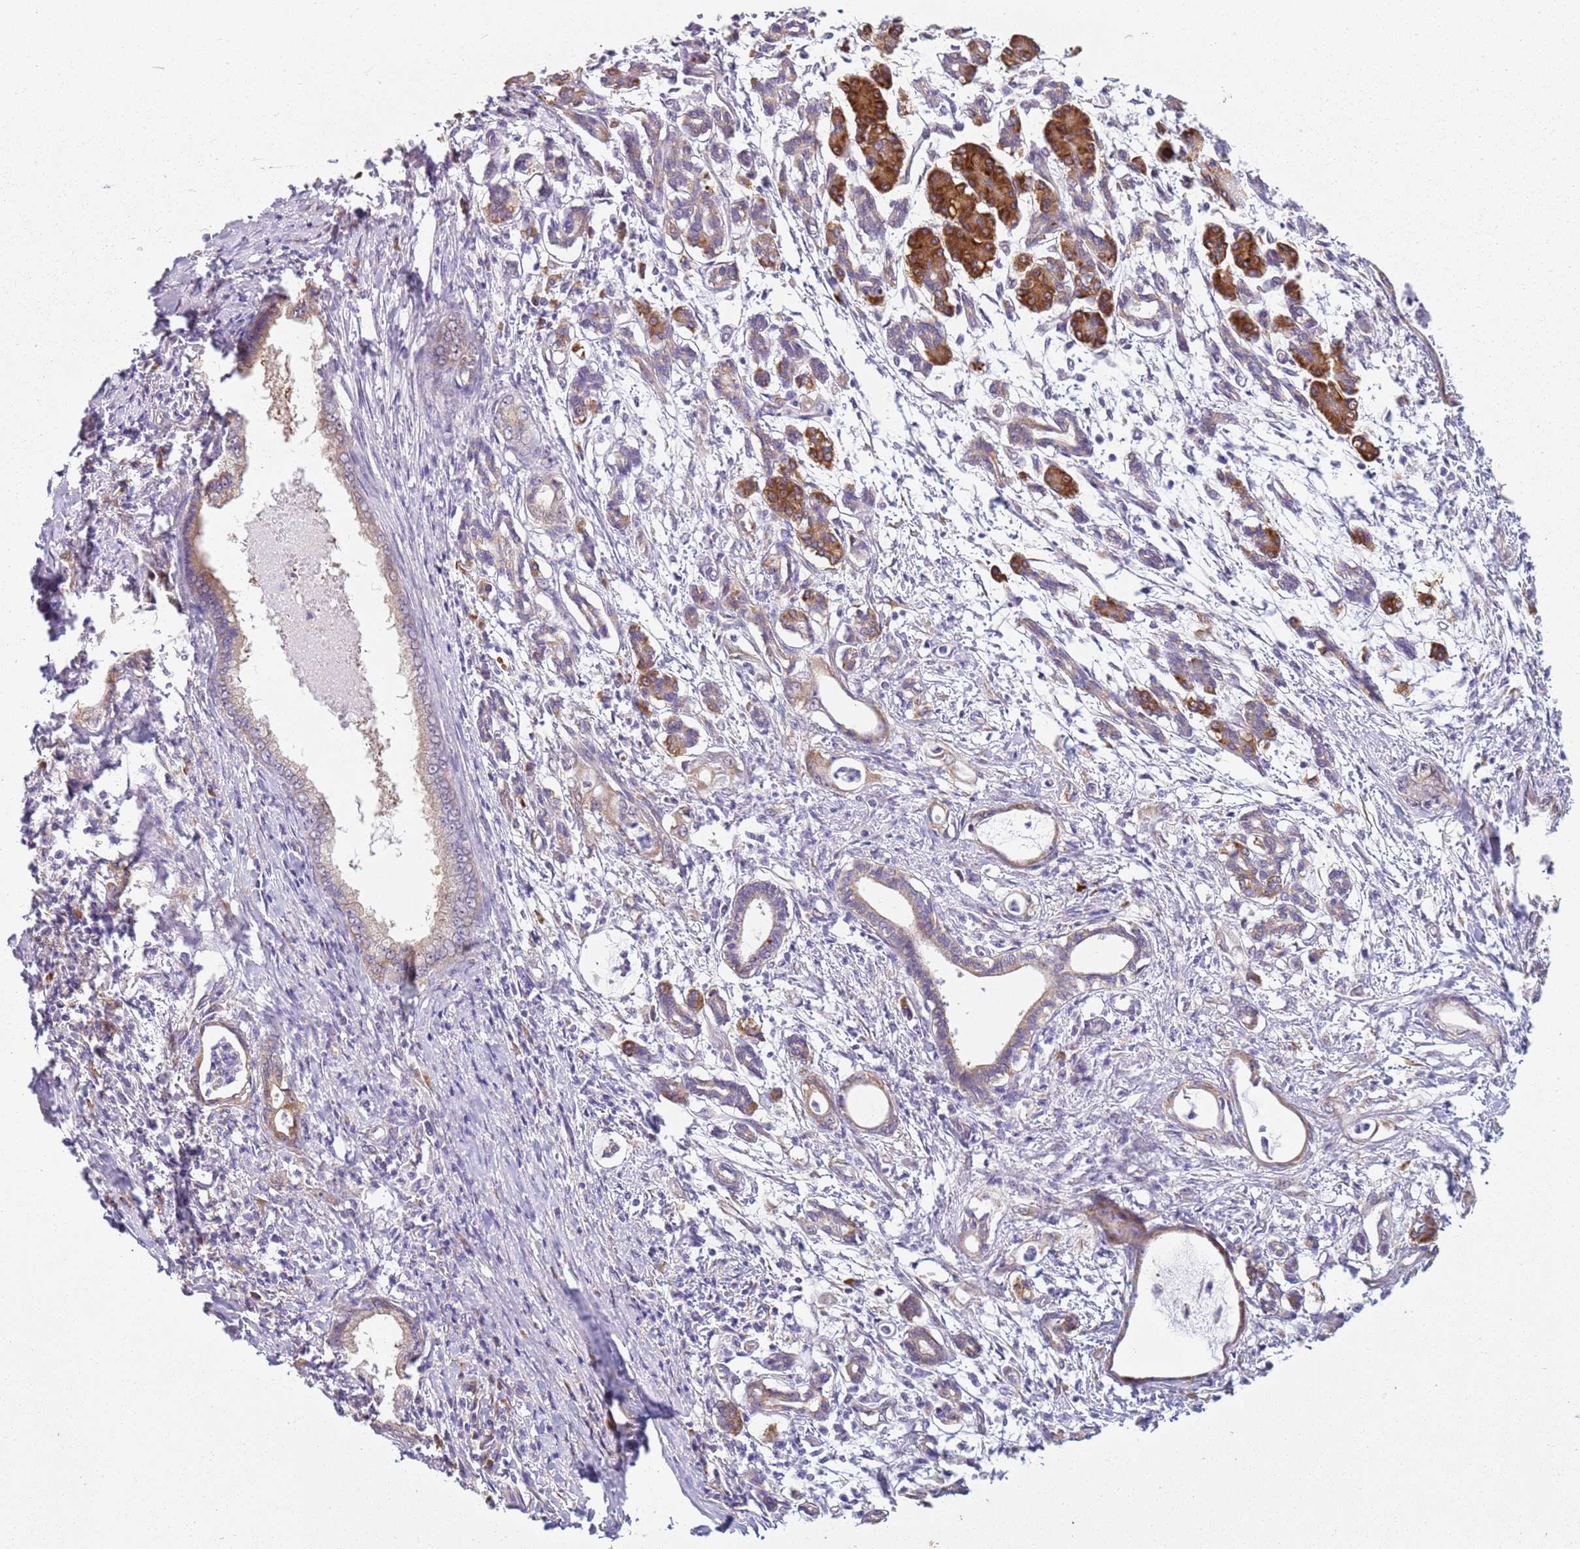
{"staining": {"intensity": "weak", "quantity": "25%-75%", "location": "cytoplasmic/membranous"}, "tissue": "pancreatic cancer", "cell_type": "Tumor cells", "image_type": "cancer", "snomed": [{"axis": "morphology", "description": "Adenocarcinoma, NOS"}, {"axis": "topography", "description": "Pancreas"}], "caption": "Human adenocarcinoma (pancreatic) stained for a protein (brown) shows weak cytoplasmic/membranous positive expression in approximately 25%-75% of tumor cells.", "gene": "RPS28", "patient": {"sex": "female", "age": 55}}